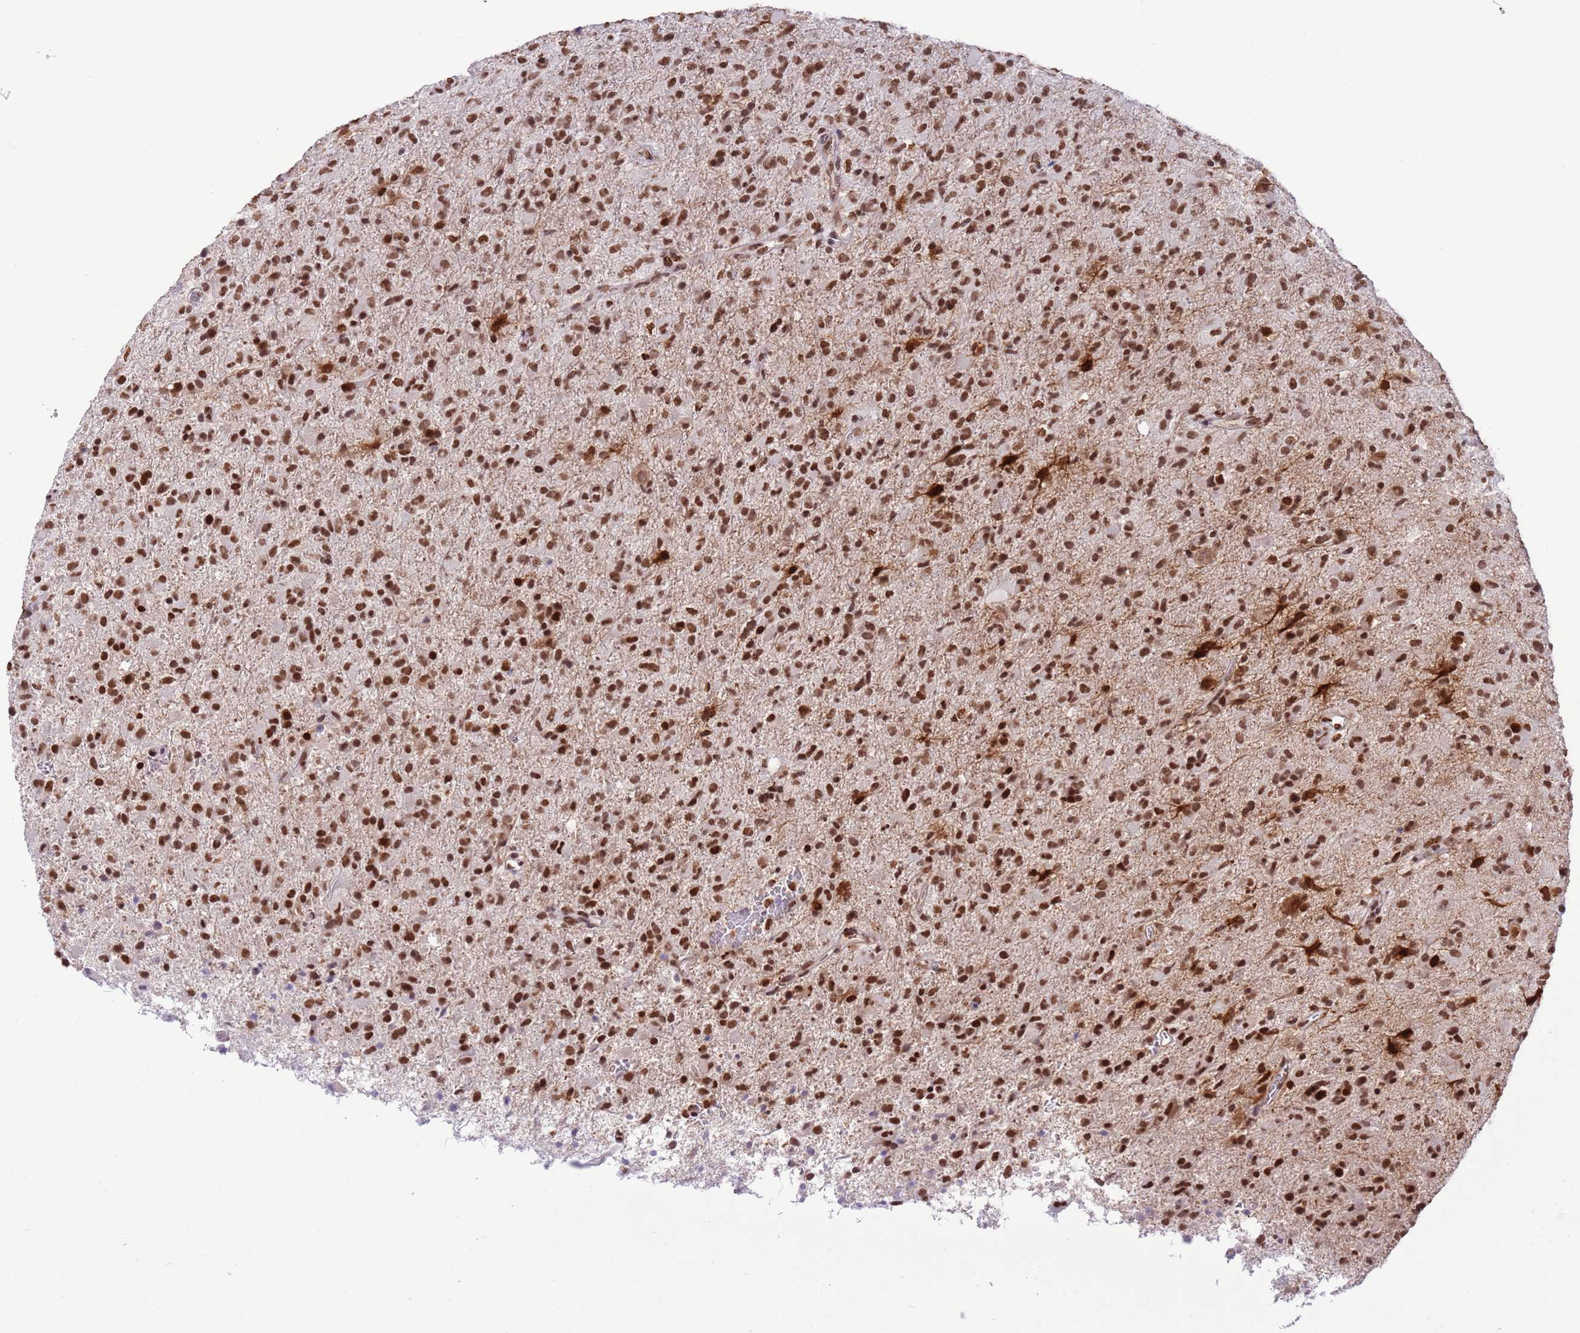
{"staining": {"intensity": "strong", "quantity": "25%-75%", "location": "nuclear"}, "tissue": "glioma", "cell_type": "Tumor cells", "image_type": "cancer", "snomed": [{"axis": "morphology", "description": "Glioma, malignant, Low grade"}, {"axis": "topography", "description": "Brain"}], "caption": "An image showing strong nuclear positivity in about 25%-75% of tumor cells in glioma, as visualized by brown immunohistochemical staining.", "gene": "TRIM32", "patient": {"sex": "male", "age": 65}}